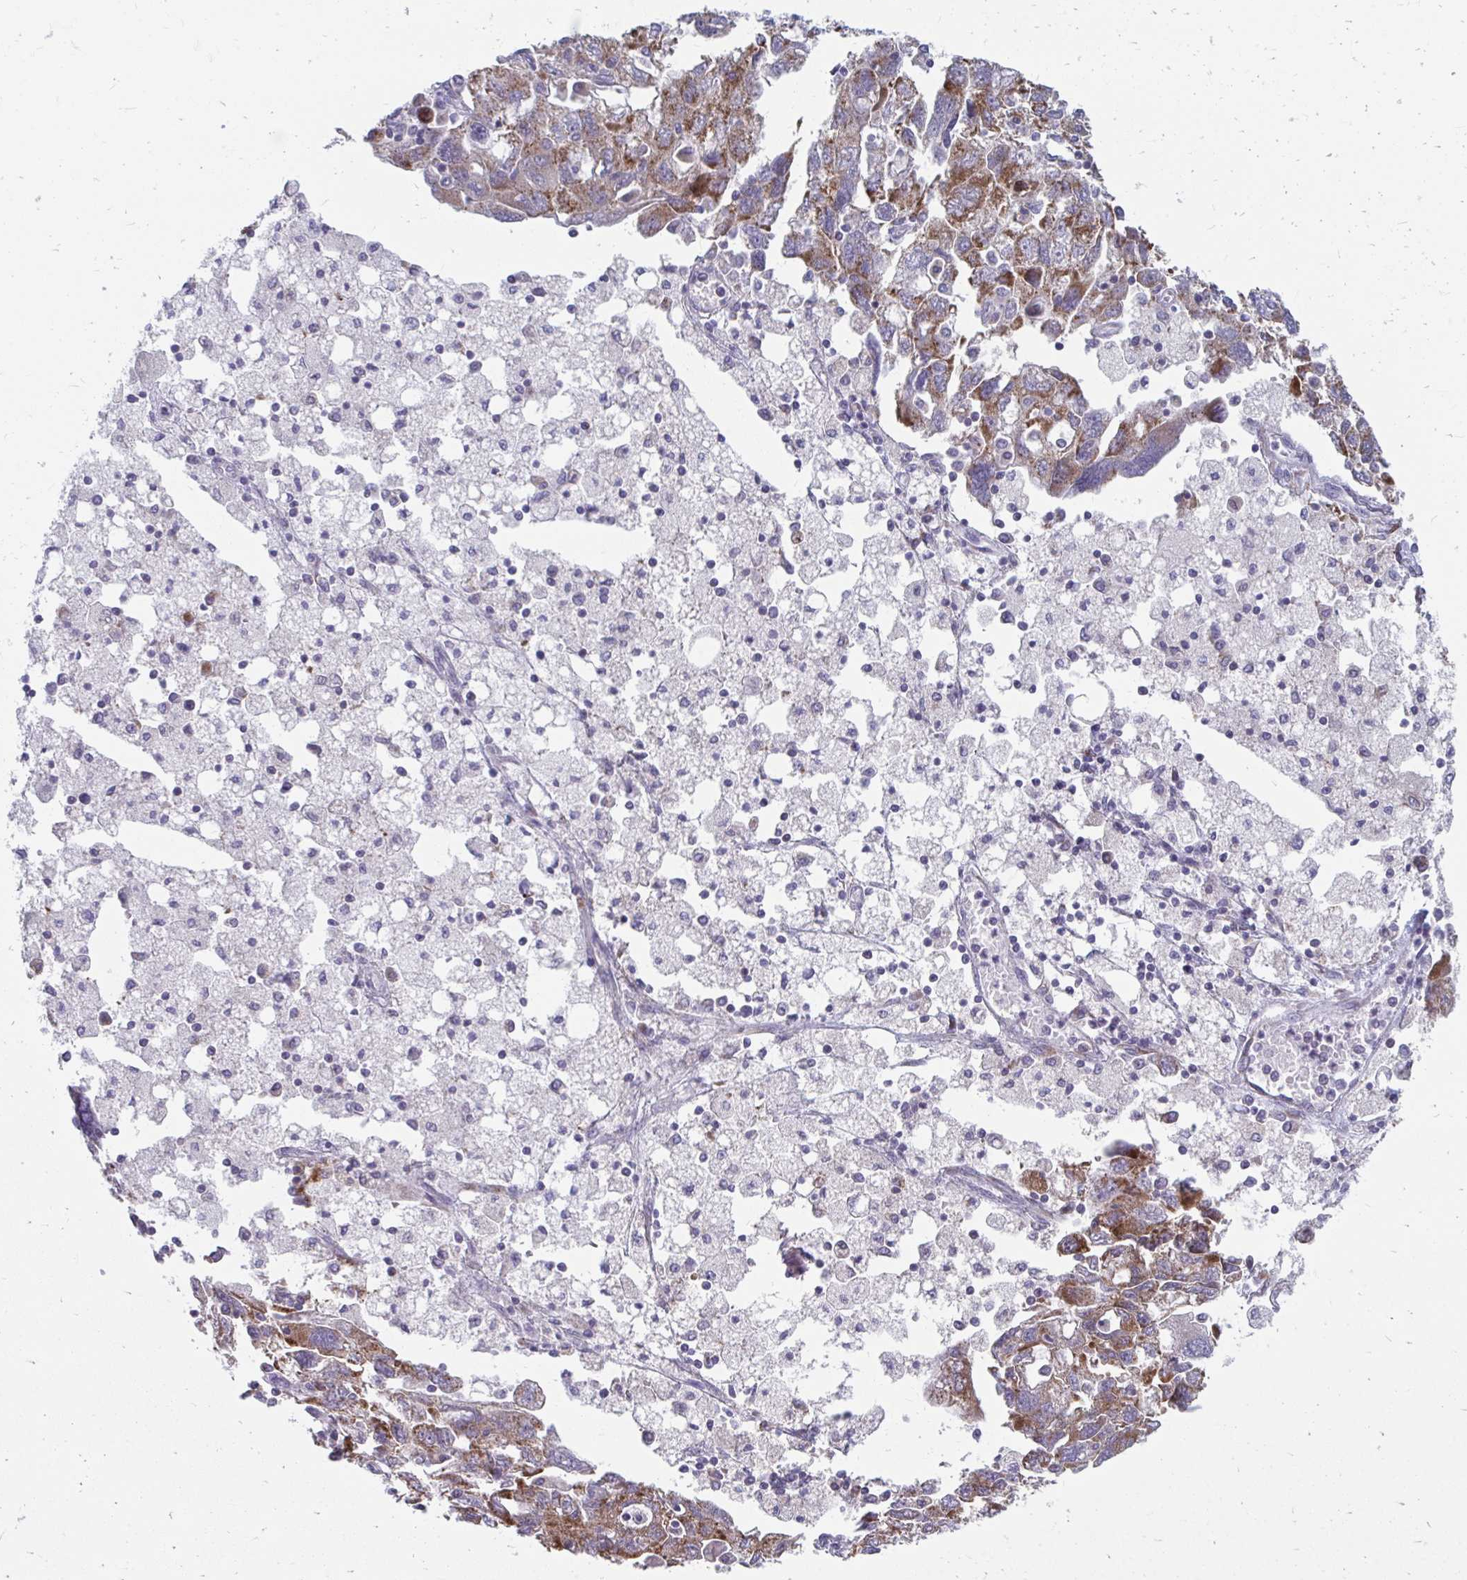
{"staining": {"intensity": "moderate", "quantity": ">75%", "location": "cytoplasmic/membranous"}, "tissue": "ovarian cancer", "cell_type": "Tumor cells", "image_type": "cancer", "snomed": [{"axis": "morphology", "description": "Carcinoma, NOS"}, {"axis": "morphology", "description": "Cystadenocarcinoma, serous, NOS"}, {"axis": "topography", "description": "Ovary"}], "caption": "Ovarian serous cystadenocarcinoma tissue shows moderate cytoplasmic/membranous staining in about >75% of tumor cells (Stains: DAB (3,3'-diaminobenzidine) in brown, nuclei in blue, Microscopy: brightfield microscopy at high magnification).", "gene": "PABIR3", "patient": {"sex": "female", "age": 69}}